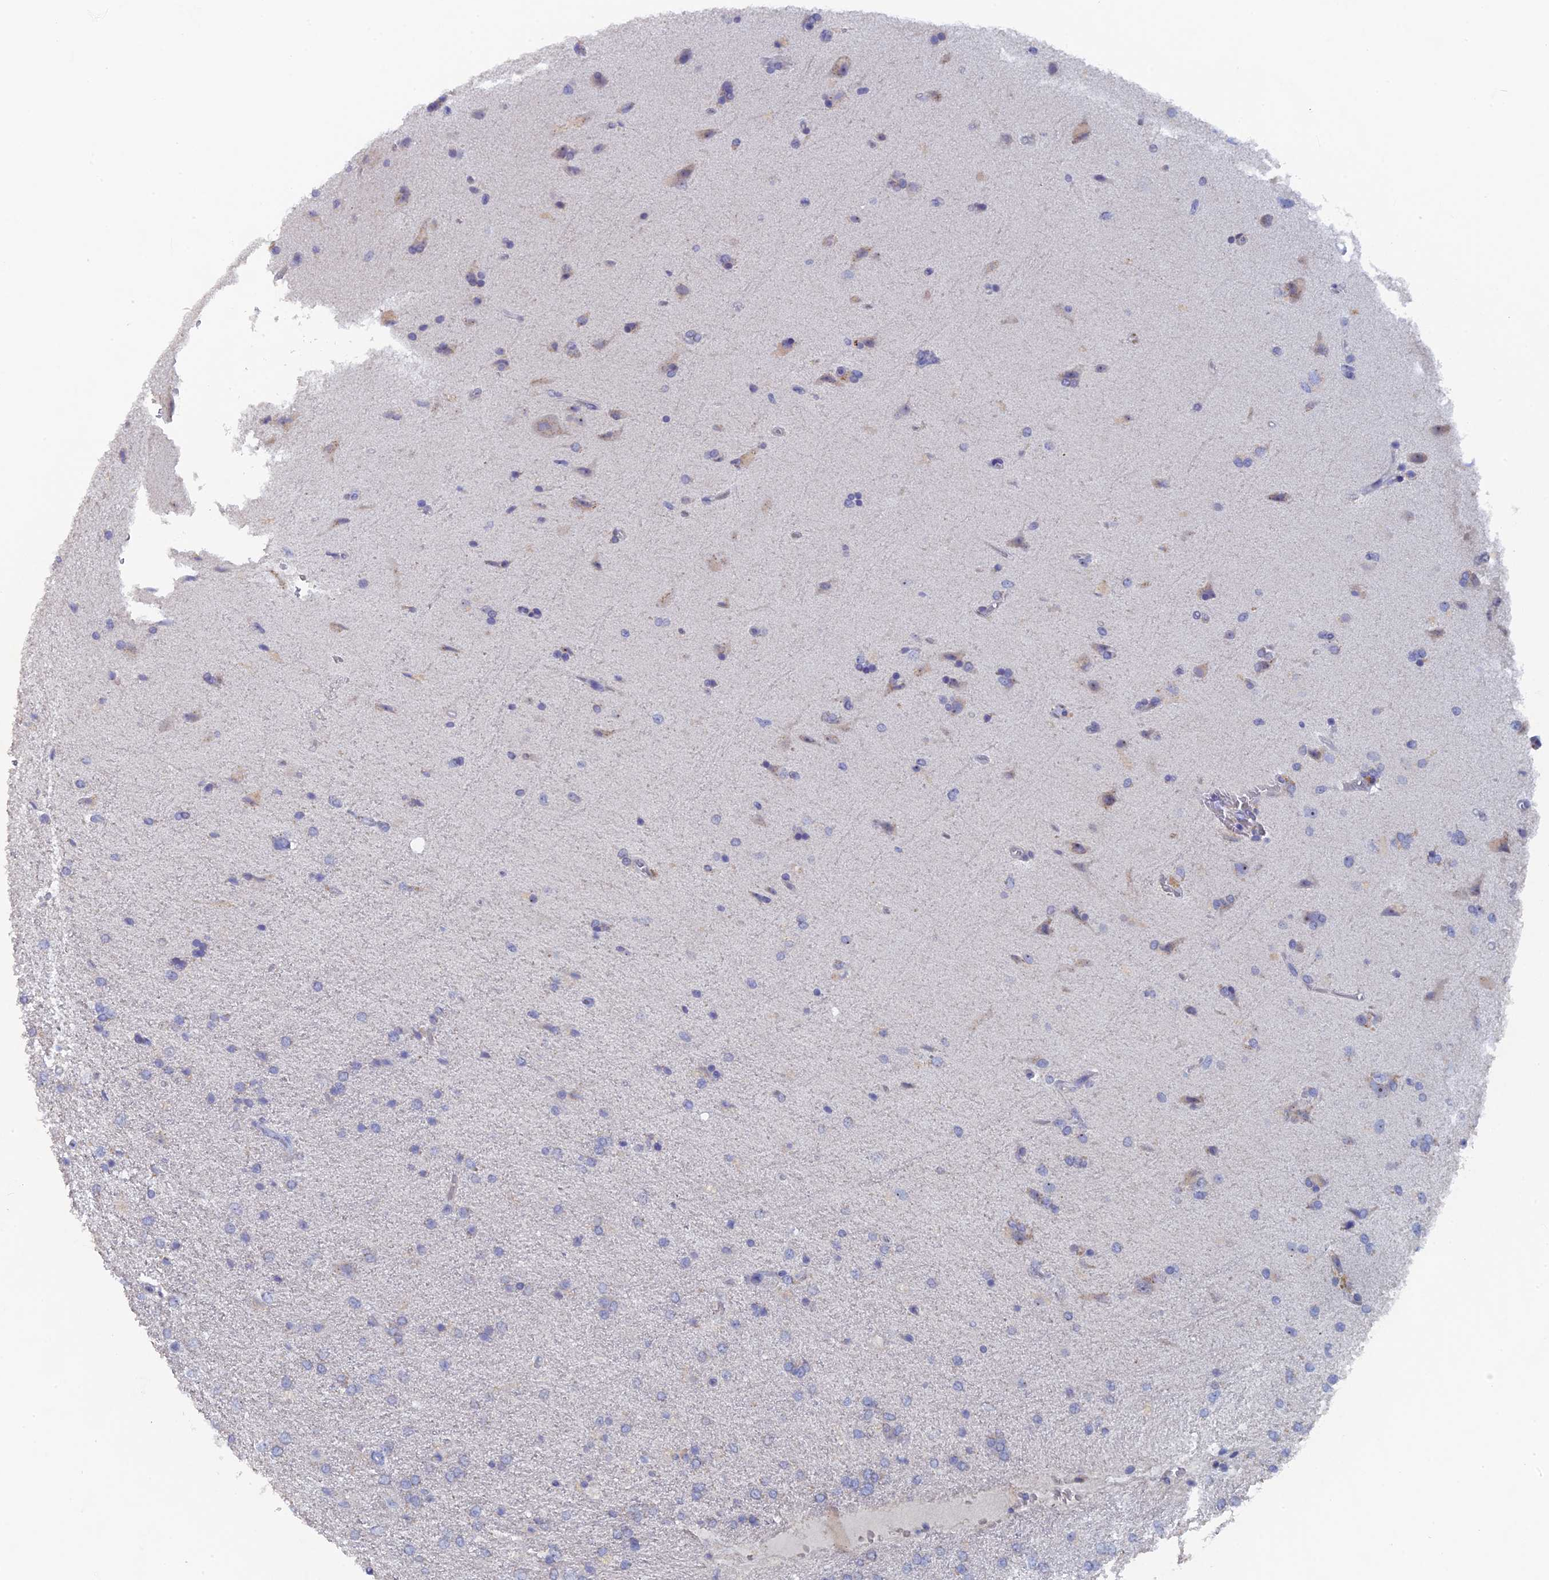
{"staining": {"intensity": "negative", "quantity": "none", "location": "none"}, "tissue": "glioma", "cell_type": "Tumor cells", "image_type": "cancer", "snomed": [{"axis": "morphology", "description": "Glioma, malignant, High grade"}, {"axis": "topography", "description": "Brain"}], "caption": "Protein analysis of glioma displays no significant expression in tumor cells. (DAB IHC with hematoxylin counter stain).", "gene": "SRFBP1", "patient": {"sex": "male", "age": 72}}